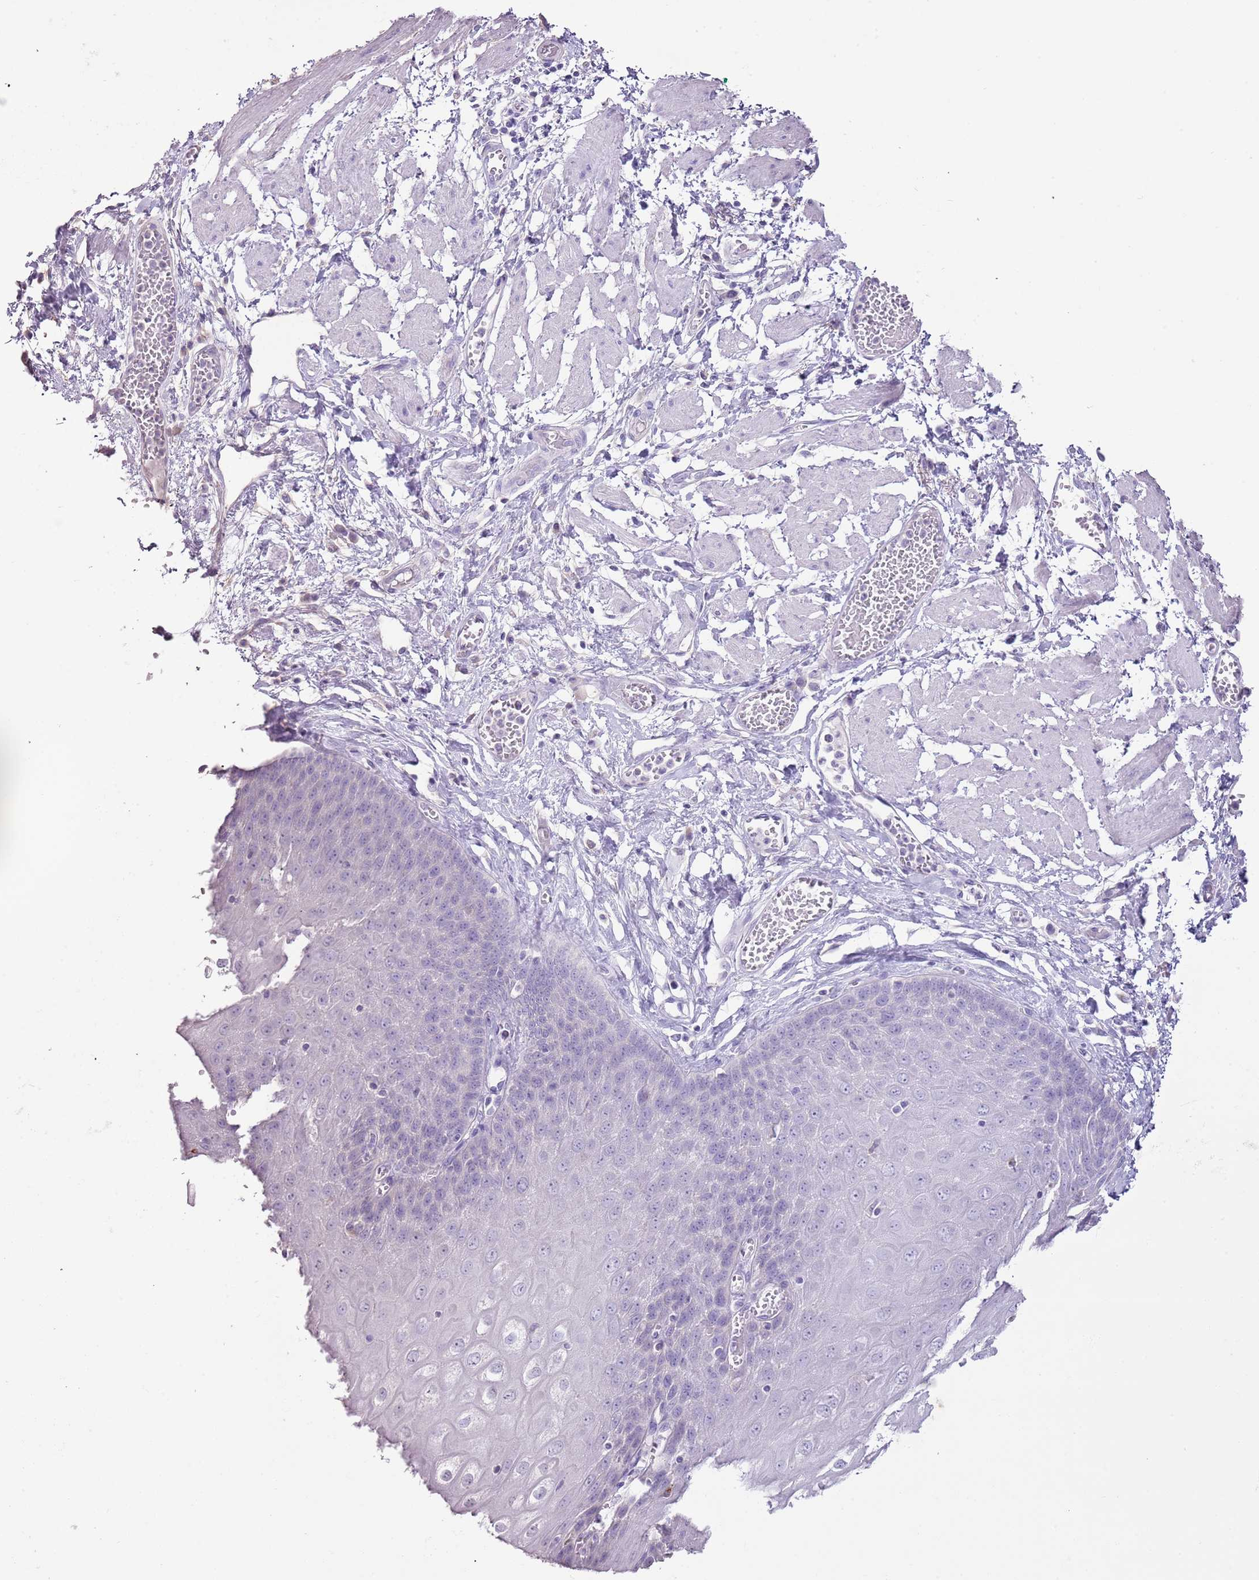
{"staining": {"intensity": "negative", "quantity": "none", "location": "none"}, "tissue": "esophagus", "cell_type": "Squamous epithelial cells", "image_type": "normal", "snomed": [{"axis": "morphology", "description": "Normal tissue, NOS"}, {"axis": "topography", "description": "Esophagus"}], "caption": "DAB immunohistochemical staining of unremarkable esophagus shows no significant staining in squamous epithelial cells. The staining is performed using DAB brown chromogen with nuclei counter-stained in using hematoxylin.", "gene": "BLOC1S2", "patient": {"sex": "male", "age": 60}}